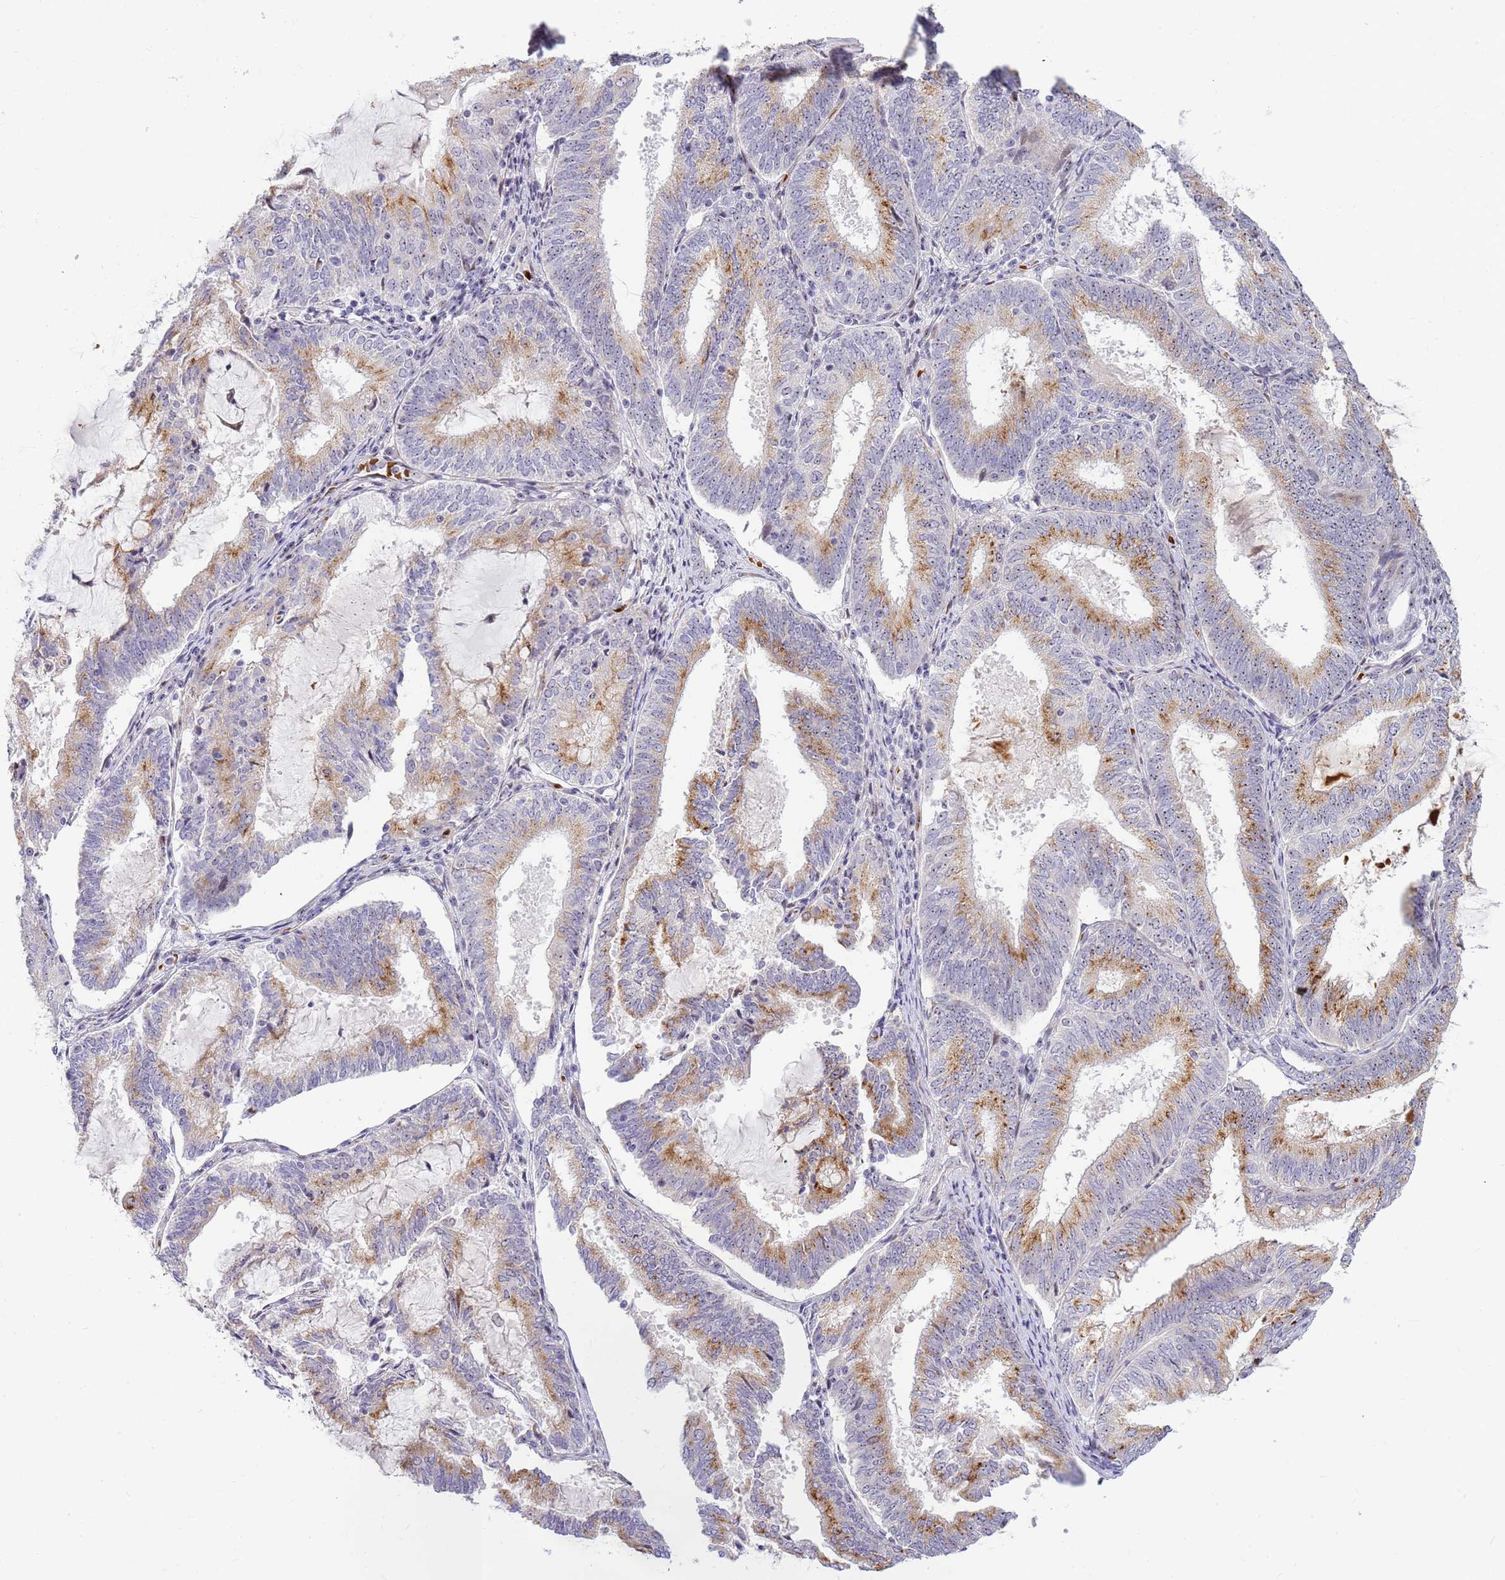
{"staining": {"intensity": "moderate", "quantity": "25%-75%", "location": "cytoplasmic/membranous"}, "tissue": "endometrial cancer", "cell_type": "Tumor cells", "image_type": "cancer", "snomed": [{"axis": "morphology", "description": "Adenocarcinoma, NOS"}, {"axis": "topography", "description": "Endometrium"}], "caption": "High-power microscopy captured an immunohistochemistry histopathology image of endometrial adenocarcinoma, revealing moderate cytoplasmic/membranous staining in about 25%-75% of tumor cells.", "gene": "DNAJA3", "patient": {"sex": "female", "age": 81}}